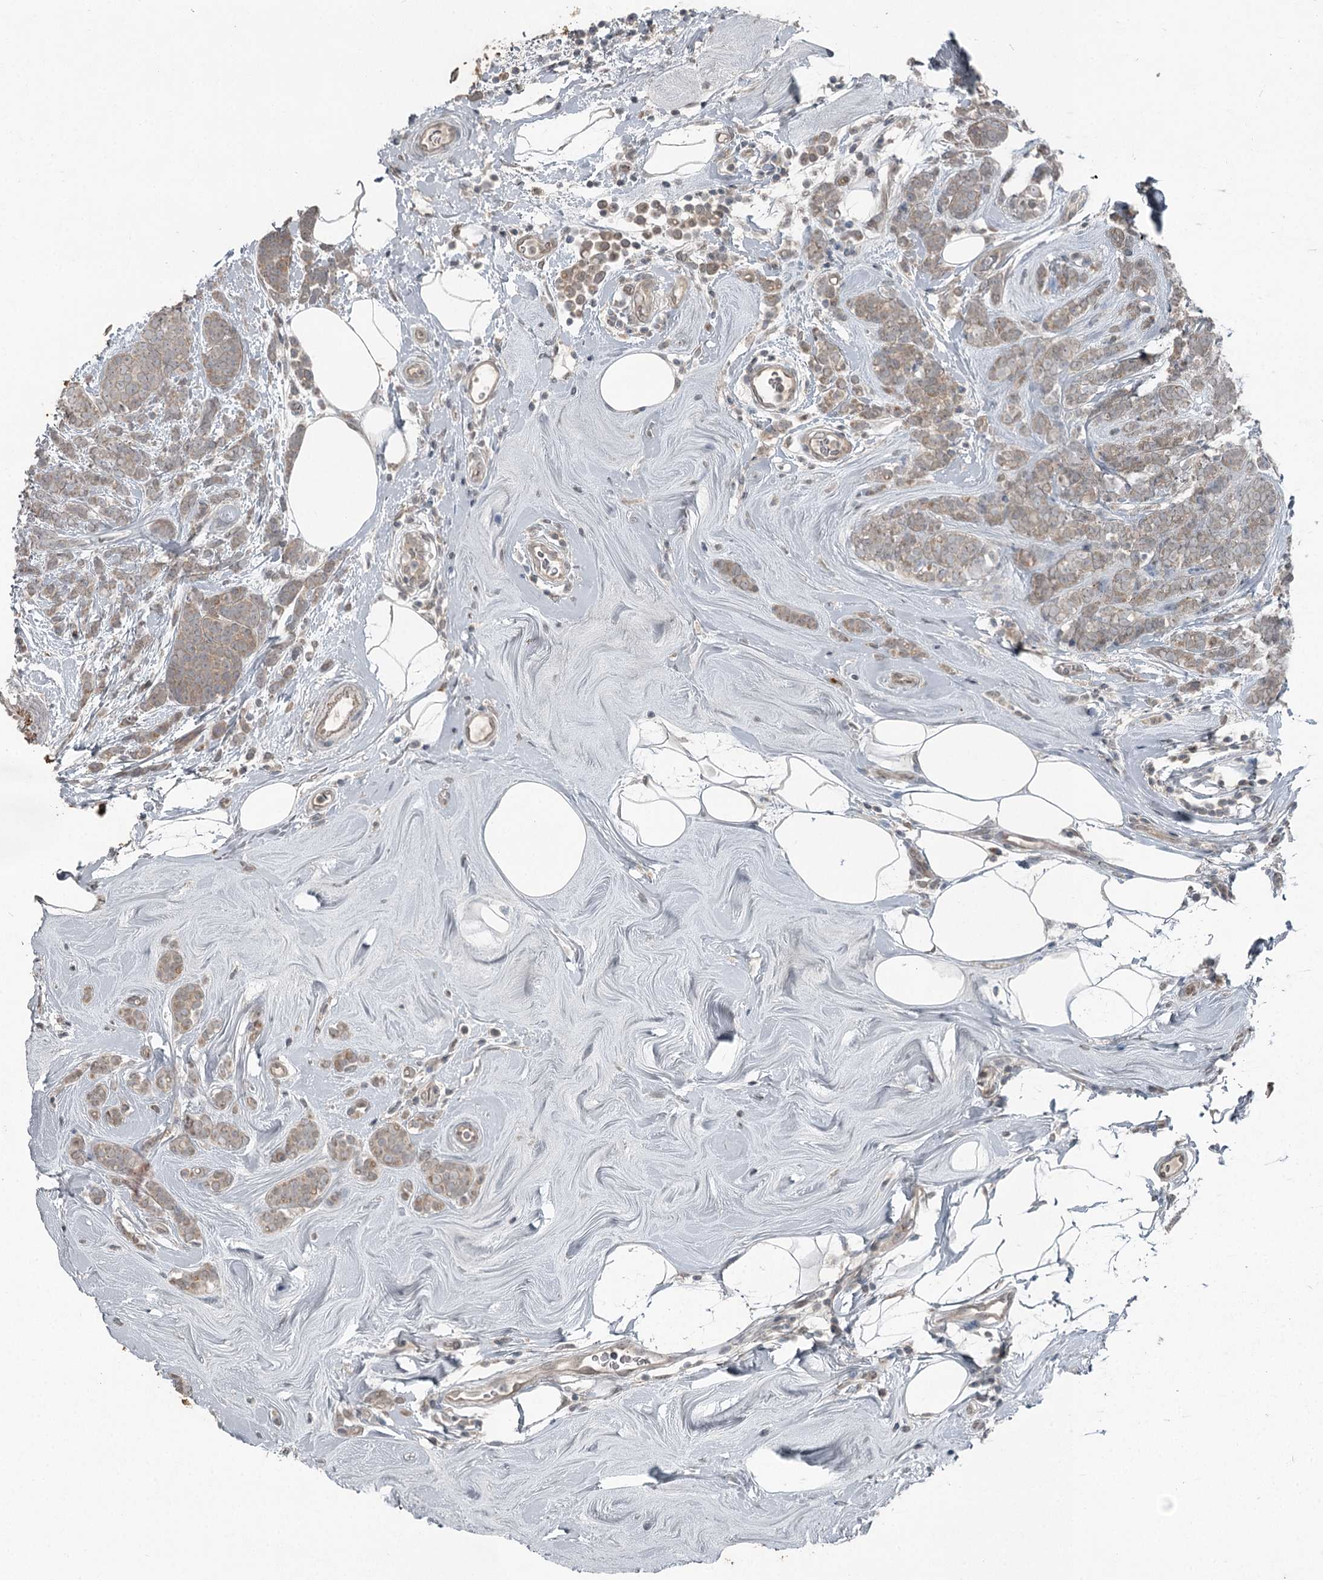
{"staining": {"intensity": "weak", "quantity": "25%-75%", "location": "cytoplasmic/membranous"}, "tissue": "breast cancer", "cell_type": "Tumor cells", "image_type": "cancer", "snomed": [{"axis": "morphology", "description": "Lobular carcinoma"}, {"axis": "topography", "description": "Breast"}], "caption": "Immunohistochemical staining of human breast cancer (lobular carcinoma) reveals weak cytoplasmic/membranous protein expression in about 25%-75% of tumor cells. Immunohistochemistry stains the protein of interest in brown and the nuclei are stained blue.", "gene": "SLC39A8", "patient": {"sex": "female", "age": 58}}